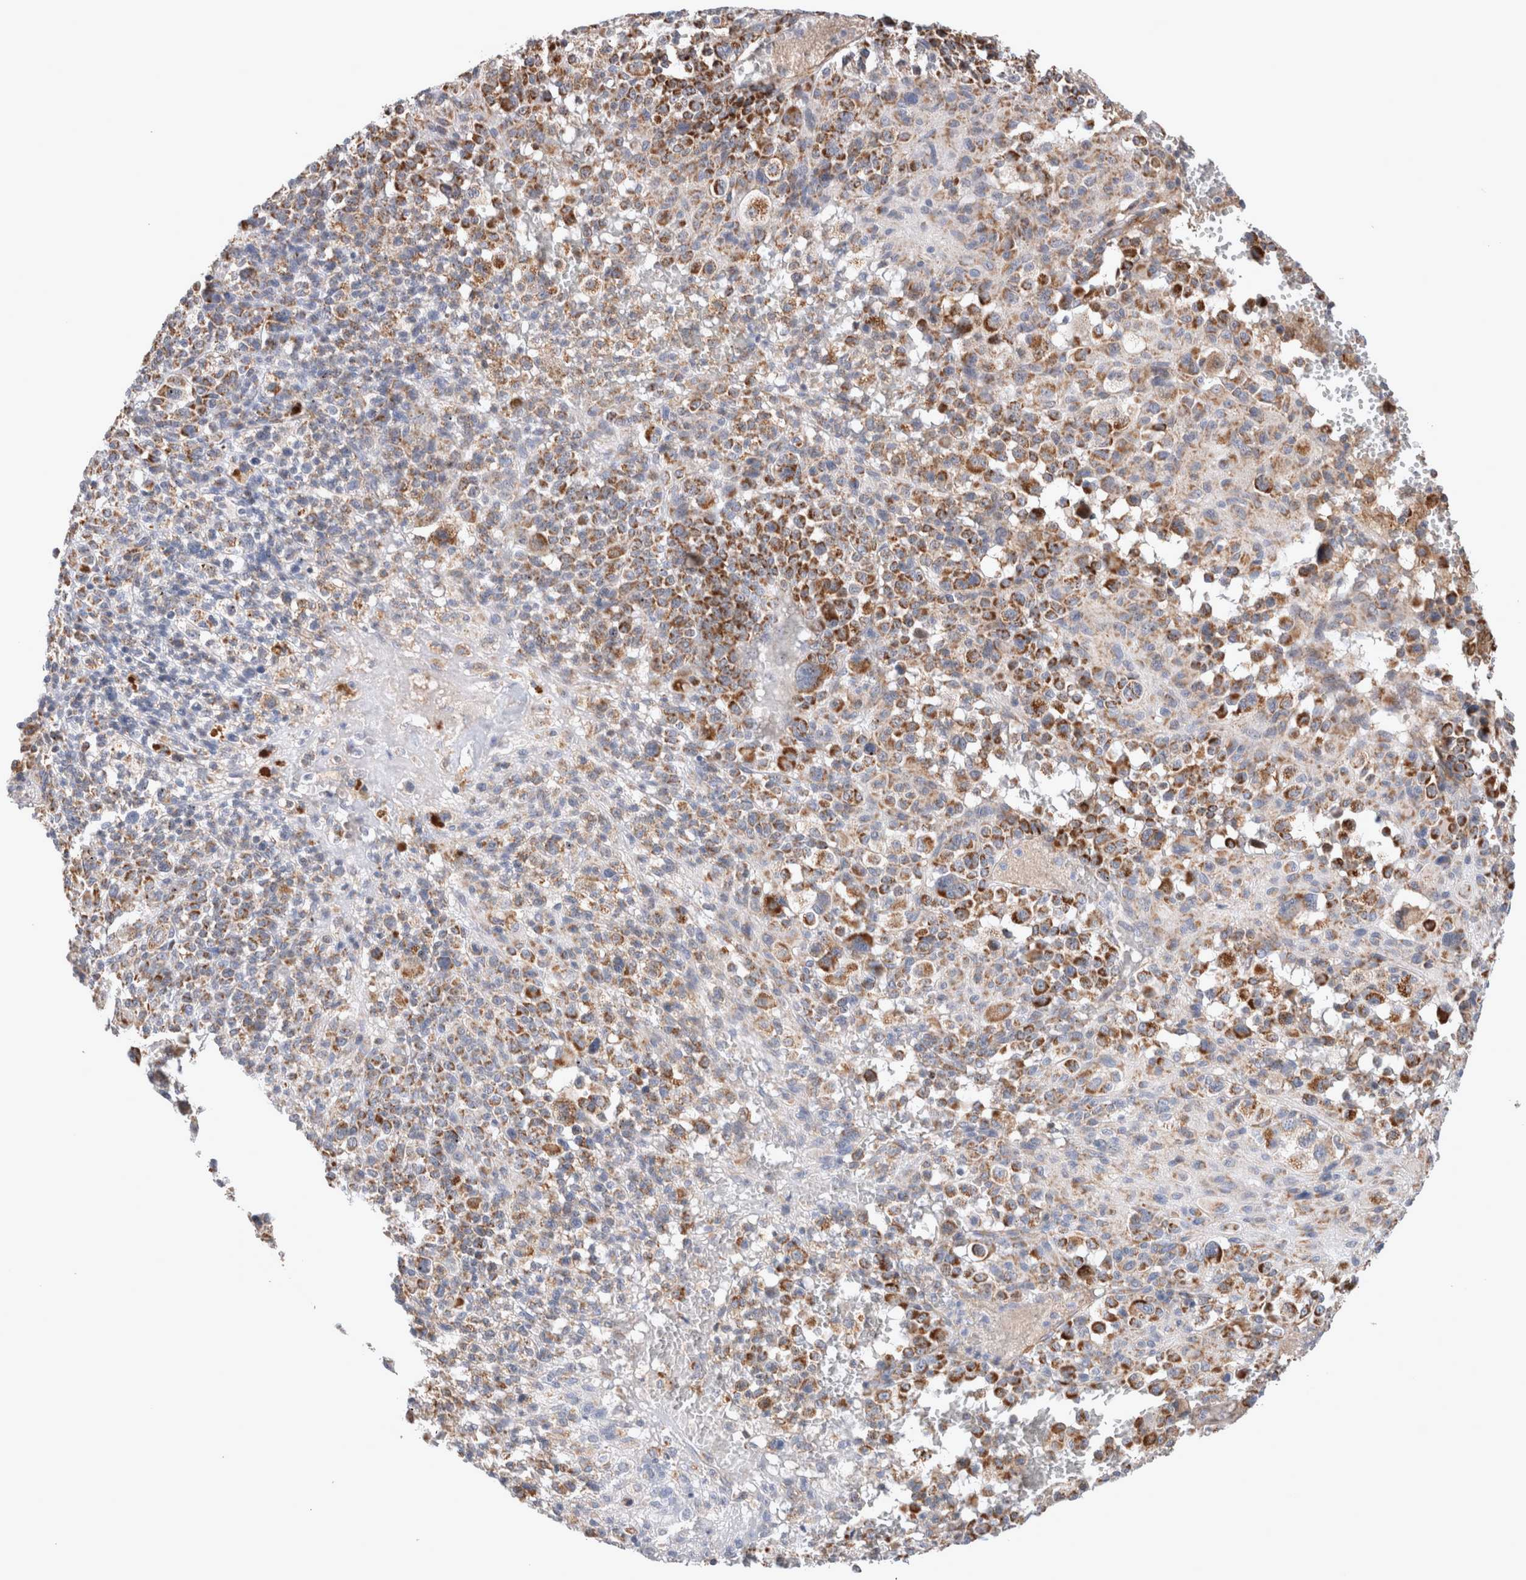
{"staining": {"intensity": "moderate", "quantity": ">75%", "location": "cytoplasmic/membranous"}, "tissue": "melanoma", "cell_type": "Tumor cells", "image_type": "cancer", "snomed": [{"axis": "morphology", "description": "Malignant melanoma, Metastatic site"}, {"axis": "topography", "description": "Skin"}], "caption": "Protein staining of malignant melanoma (metastatic site) tissue demonstrates moderate cytoplasmic/membranous positivity in approximately >75% of tumor cells.", "gene": "MRPS28", "patient": {"sex": "female", "age": 74}}